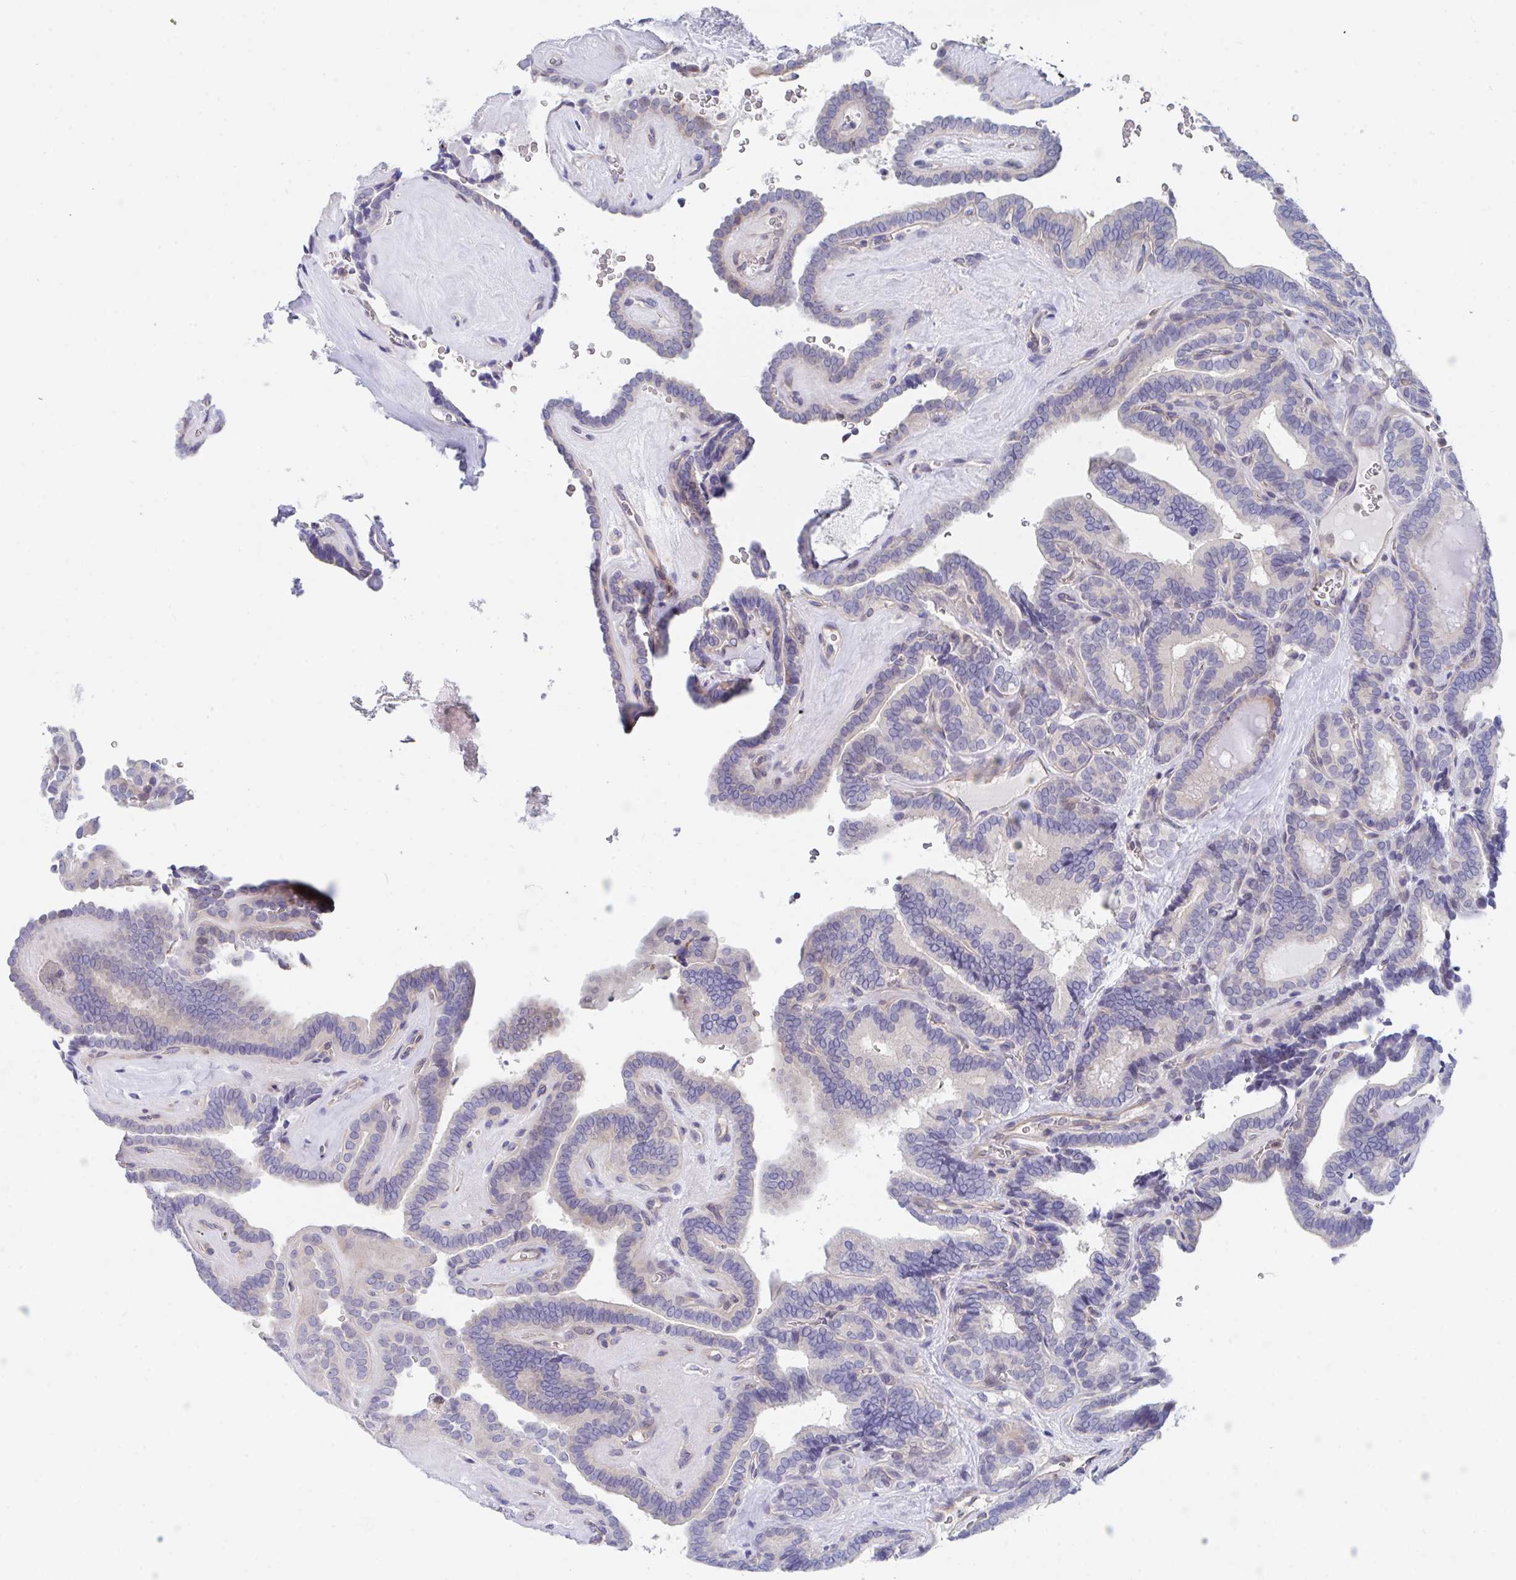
{"staining": {"intensity": "weak", "quantity": "<25%", "location": "cytoplasmic/membranous"}, "tissue": "thyroid cancer", "cell_type": "Tumor cells", "image_type": "cancer", "snomed": [{"axis": "morphology", "description": "Papillary adenocarcinoma, NOS"}, {"axis": "topography", "description": "Thyroid gland"}], "caption": "High power microscopy histopathology image of an immunohistochemistry histopathology image of thyroid cancer (papillary adenocarcinoma), revealing no significant staining in tumor cells.", "gene": "P2RX3", "patient": {"sex": "female", "age": 21}}